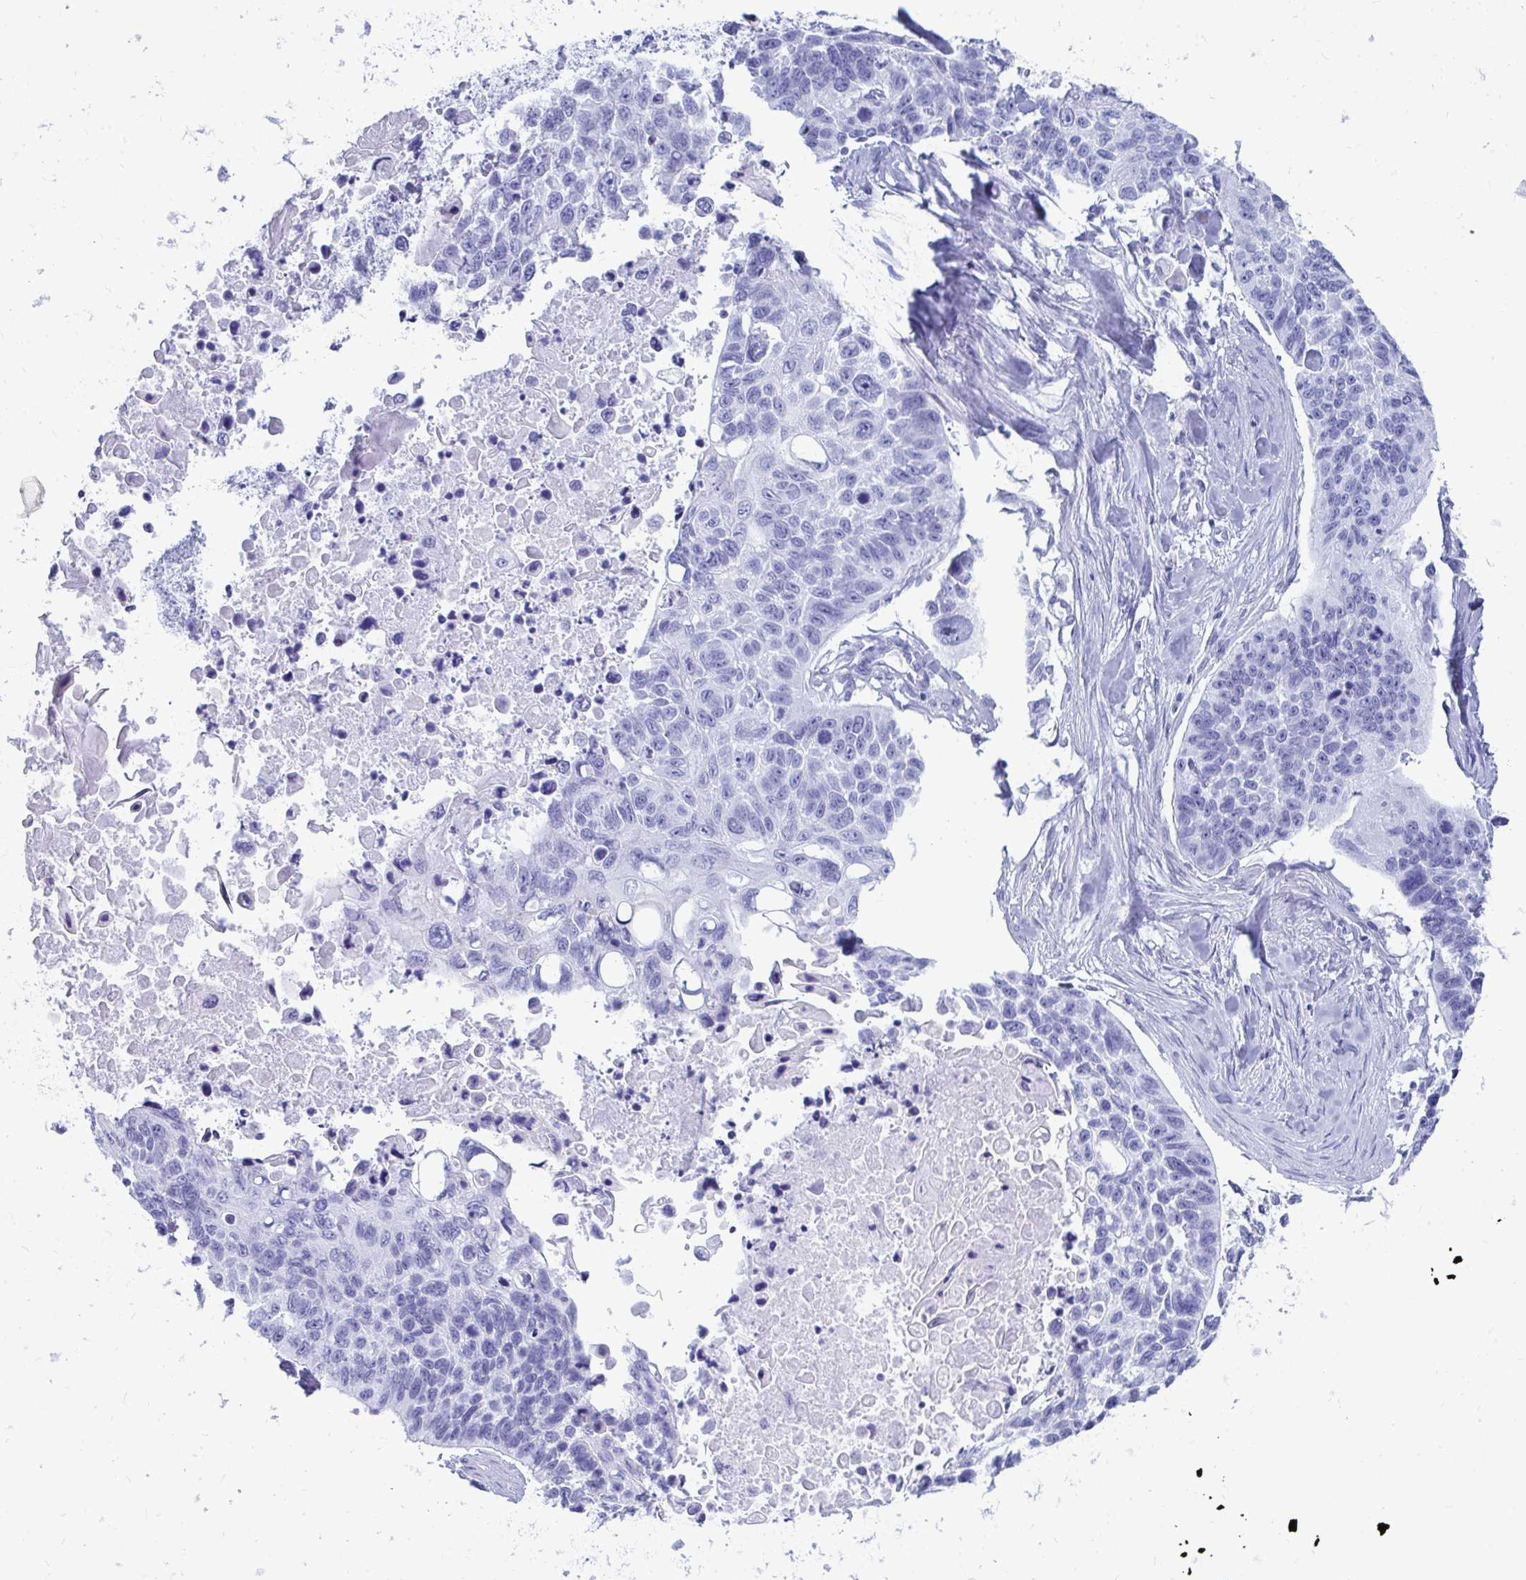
{"staining": {"intensity": "negative", "quantity": "none", "location": "none"}, "tissue": "lung cancer", "cell_type": "Tumor cells", "image_type": "cancer", "snomed": [{"axis": "morphology", "description": "Squamous cell carcinoma, NOS"}, {"axis": "topography", "description": "Lung"}], "caption": "DAB immunohistochemical staining of squamous cell carcinoma (lung) shows no significant staining in tumor cells.", "gene": "OR10R2", "patient": {"sex": "male", "age": 62}}